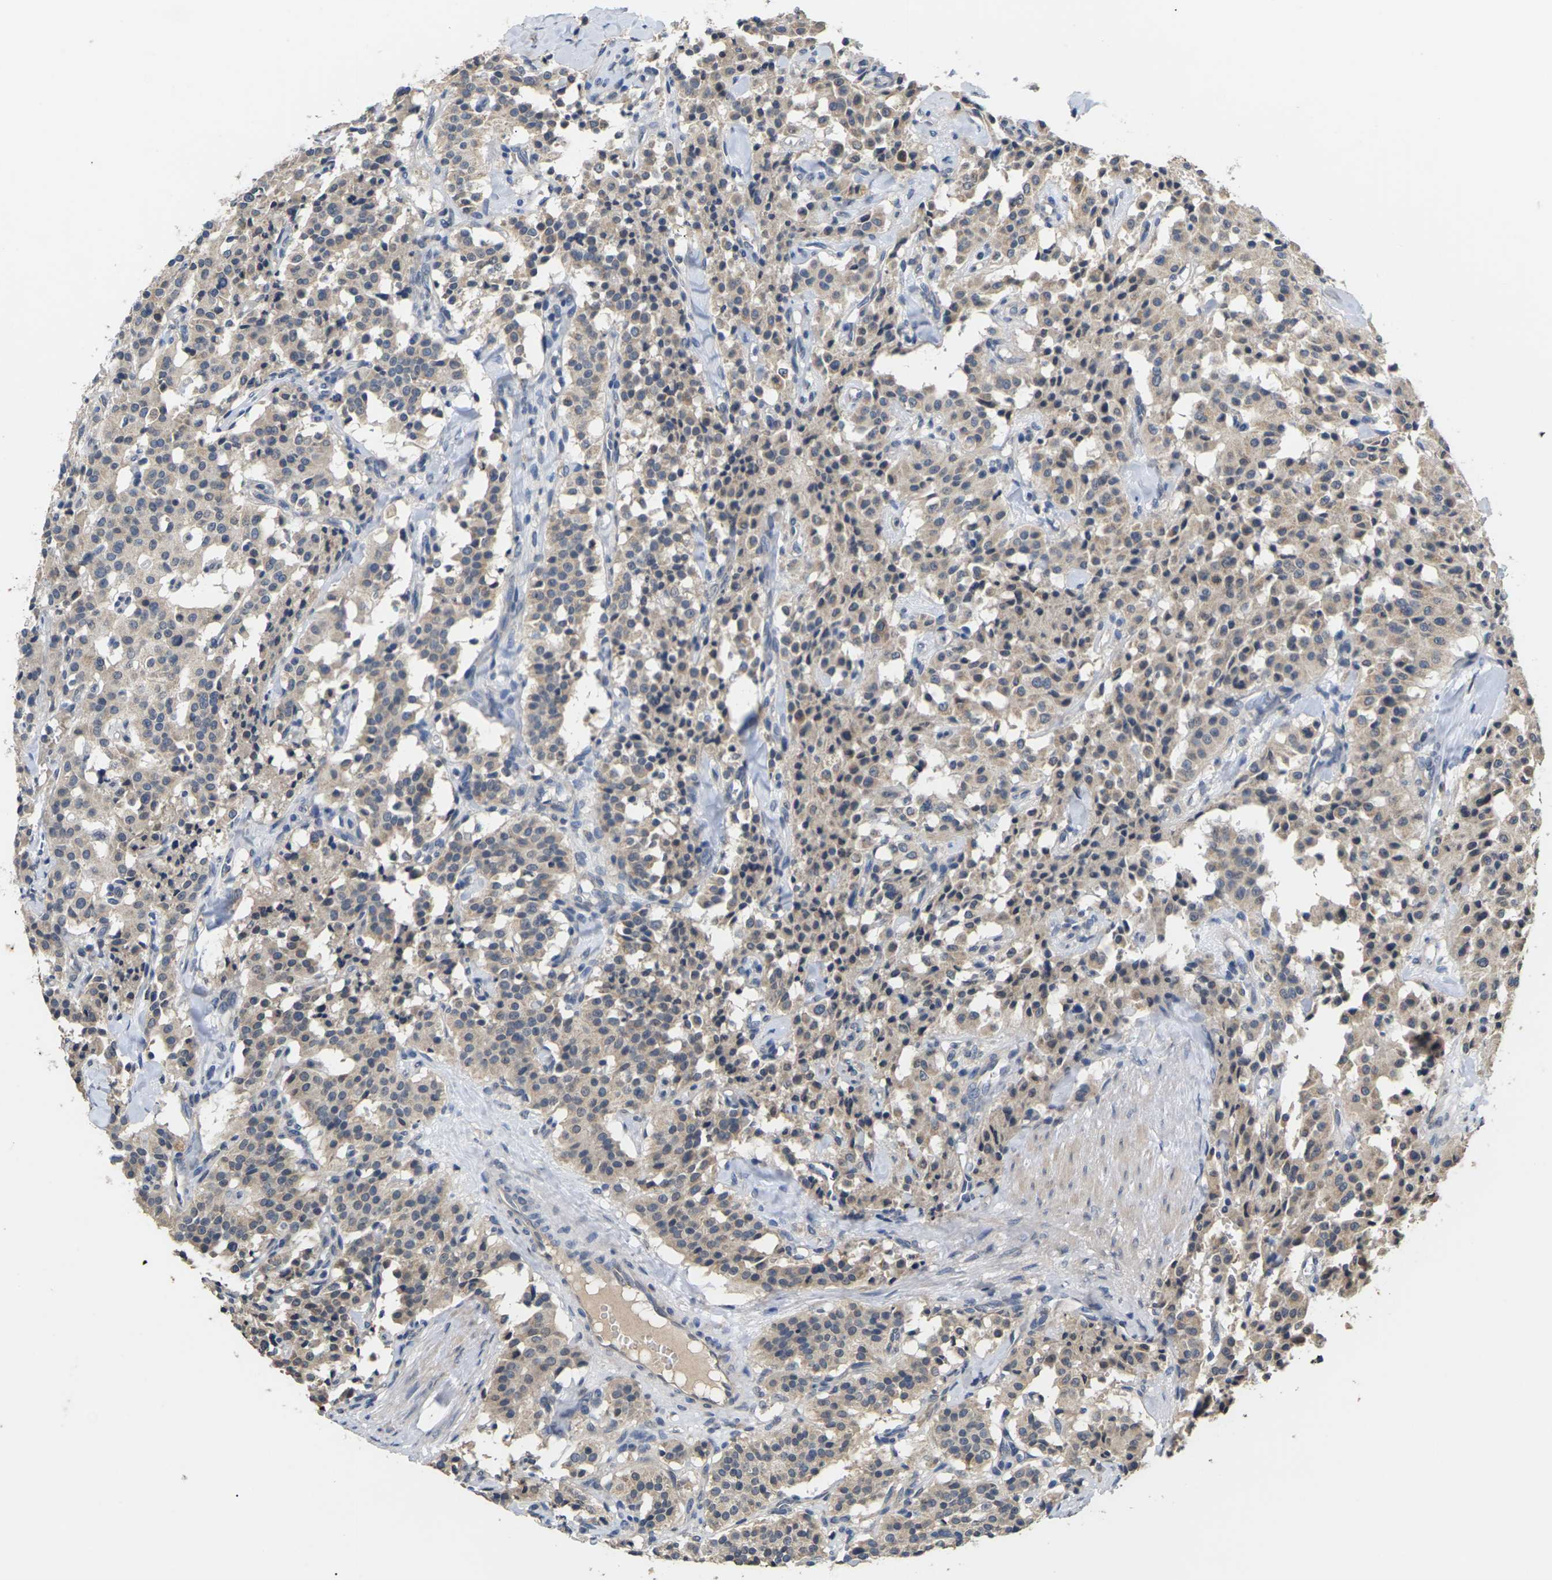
{"staining": {"intensity": "weak", "quantity": ">75%", "location": "cytoplasmic/membranous"}, "tissue": "carcinoid", "cell_type": "Tumor cells", "image_type": "cancer", "snomed": [{"axis": "morphology", "description": "Carcinoid, malignant, NOS"}, {"axis": "topography", "description": "Lung"}], "caption": "There is low levels of weak cytoplasmic/membranous staining in tumor cells of carcinoid (malignant), as demonstrated by immunohistochemical staining (brown color).", "gene": "SLC2A2", "patient": {"sex": "male", "age": 30}}